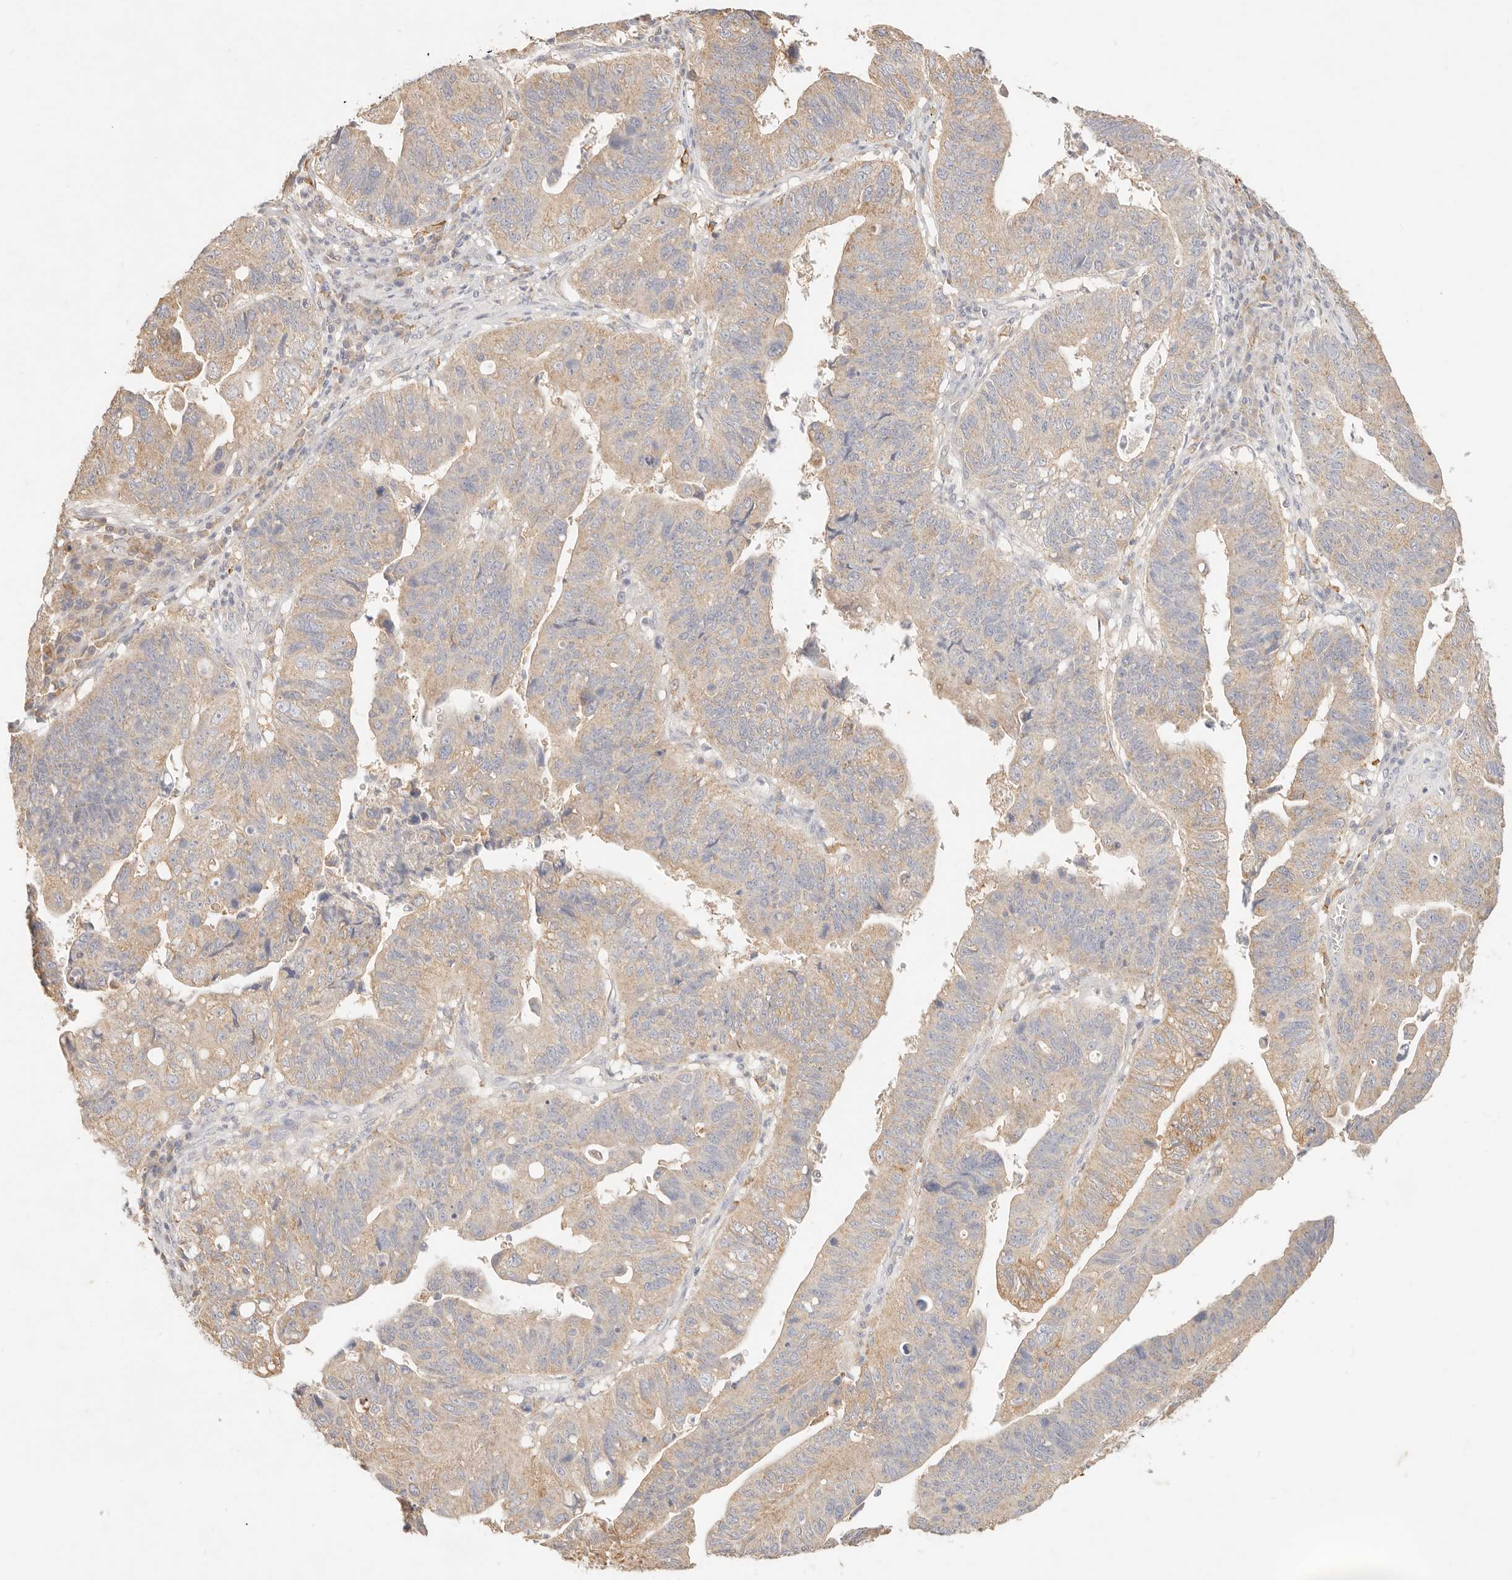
{"staining": {"intensity": "moderate", "quantity": "25%-75%", "location": "cytoplasmic/membranous"}, "tissue": "stomach cancer", "cell_type": "Tumor cells", "image_type": "cancer", "snomed": [{"axis": "morphology", "description": "Adenocarcinoma, NOS"}, {"axis": "topography", "description": "Stomach"}], "caption": "Protein positivity by immunohistochemistry shows moderate cytoplasmic/membranous positivity in about 25%-75% of tumor cells in stomach cancer.", "gene": "HK2", "patient": {"sex": "male", "age": 59}}